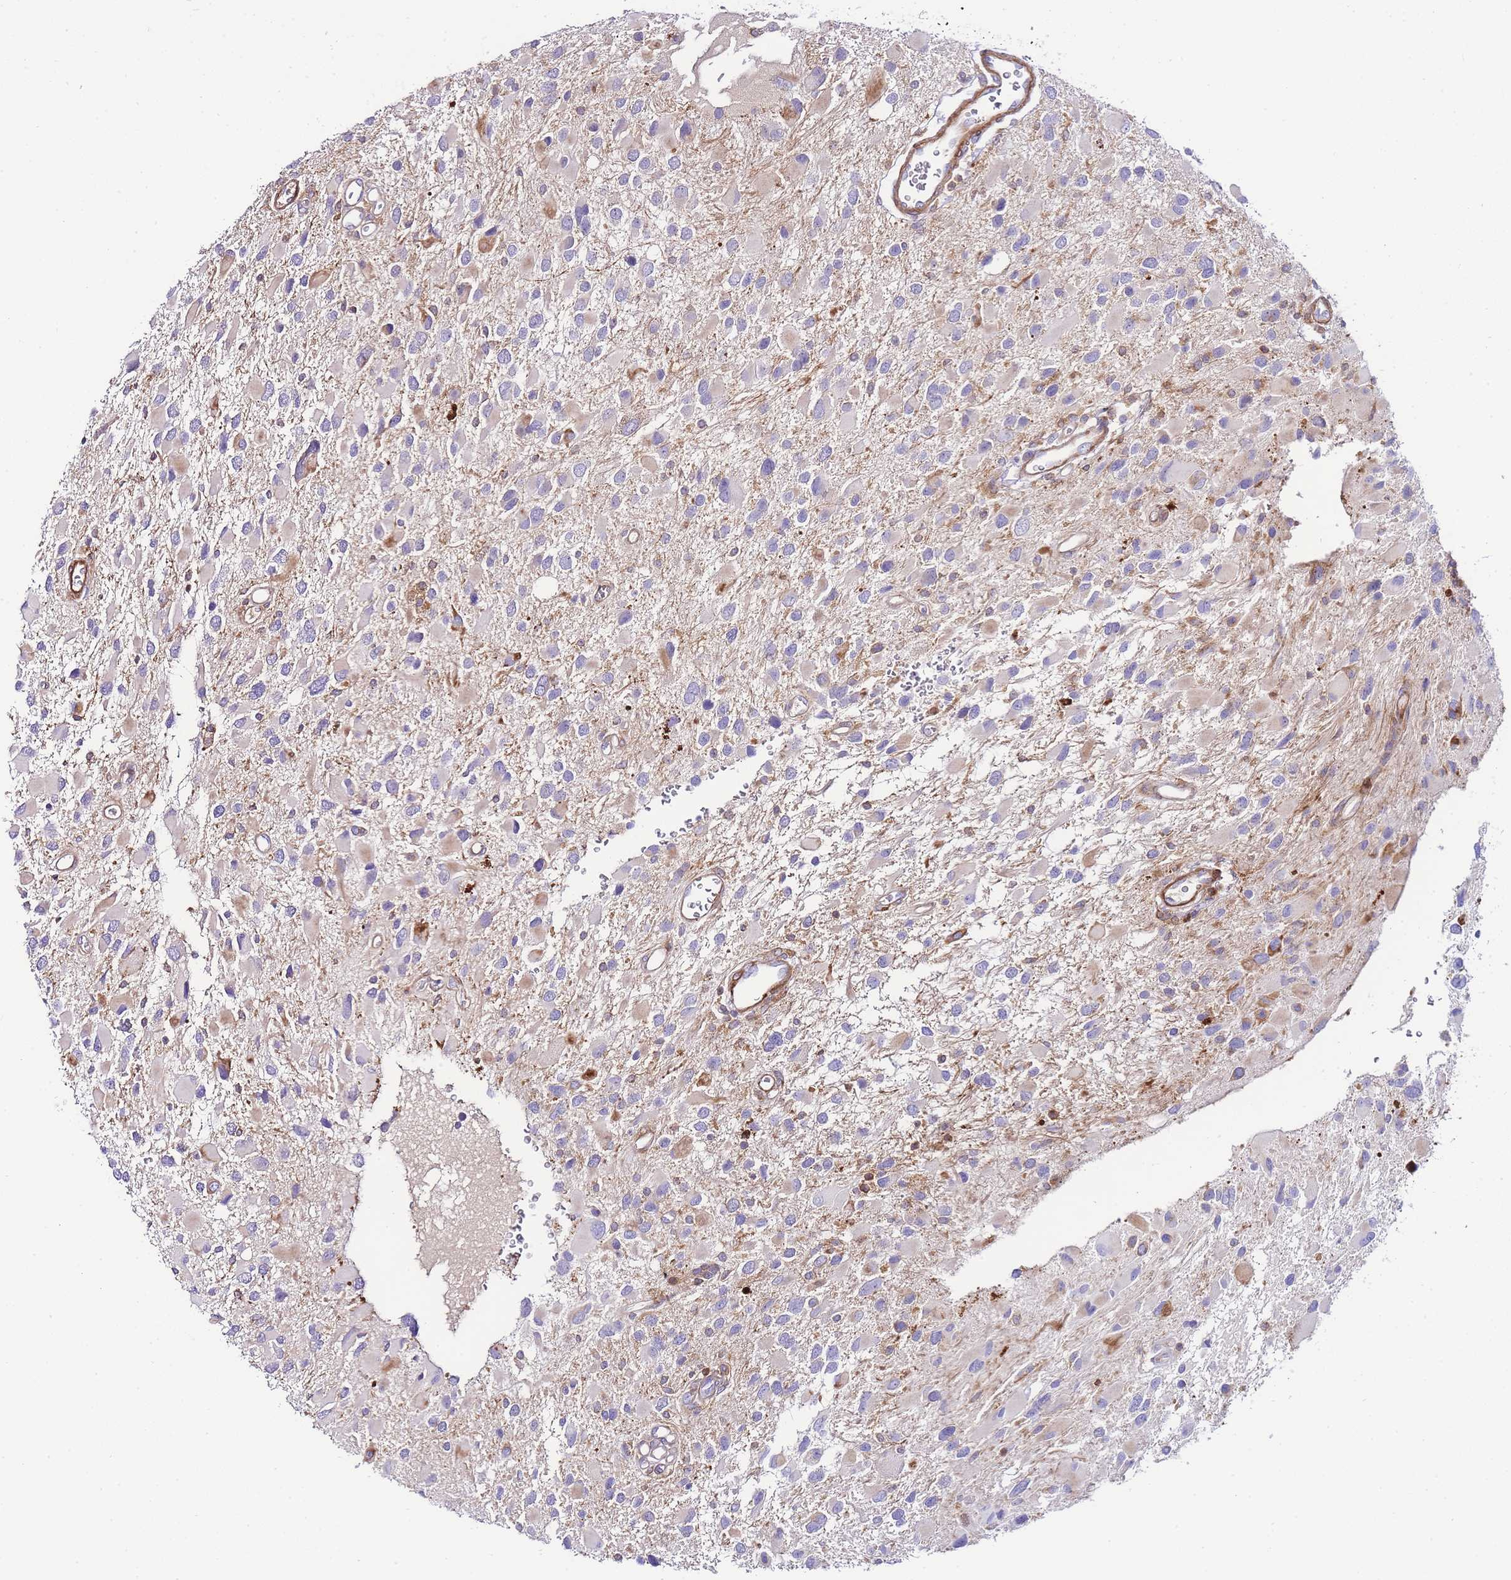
{"staining": {"intensity": "weak", "quantity": "25%-75%", "location": "cytoplasmic/membranous"}, "tissue": "glioma", "cell_type": "Tumor cells", "image_type": "cancer", "snomed": [{"axis": "morphology", "description": "Glioma, malignant, High grade"}, {"axis": "topography", "description": "Brain"}], "caption": "DAB immunohistochemical staining of human malignant glioma (high-grade) exhibits weak cytoplasmic/membranous protein staining in about 25%-75% of tumor cells.", "gene": "FBN3", "patient": {"sex": "male", "age": 53}}